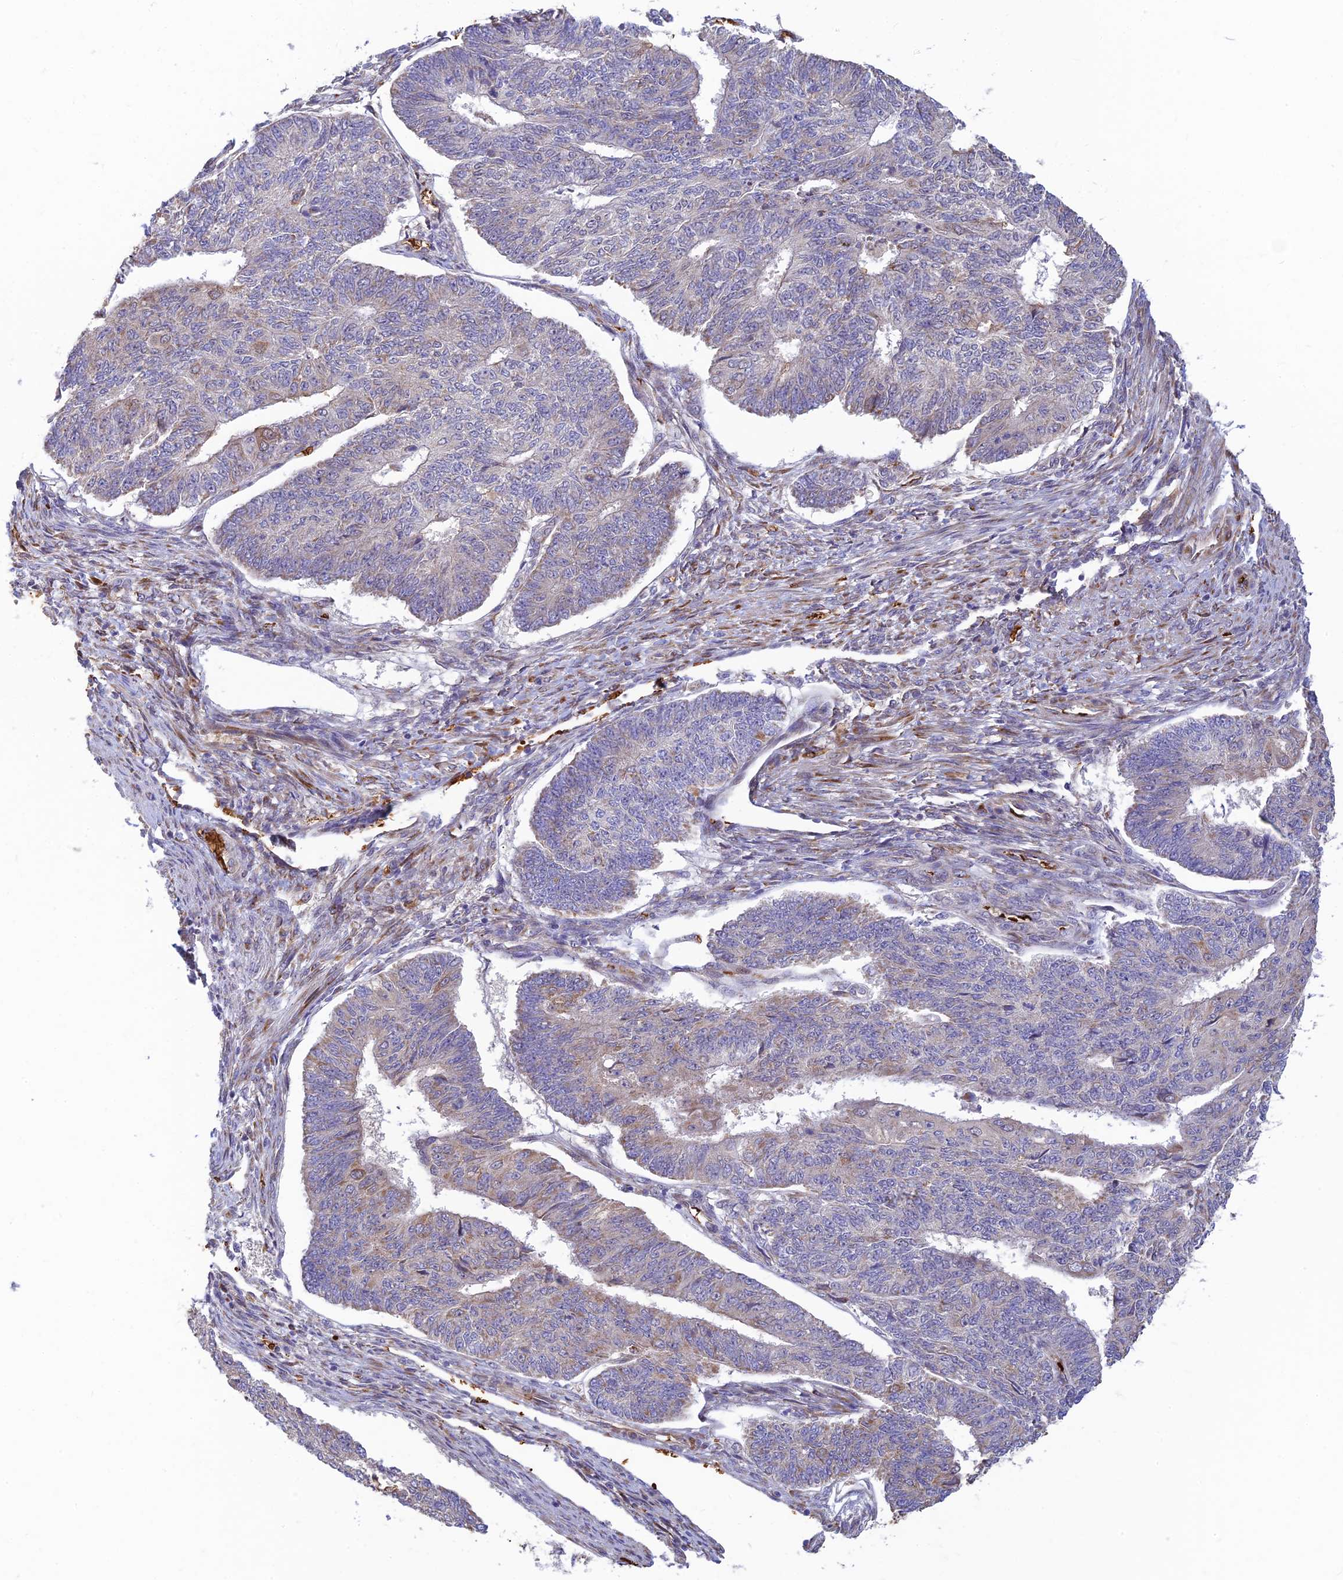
{"staining": {"intensity": "weak", "quantity": "<25%", "location": "cytoplasmic/membranous"}, "tissue": "endometrial cancer", "cell_type": "Tumor cells", "image_type": "cancer", "snomed": [{"axis": "morphology", "description": "Adenocarcinoma, NOS"}, {"axis": "topography", "description": "Endometrium"}], "caption": "Endometrial cancer was stained to show a protein in brown. There is no significant expression in tumor cells.", "gene": "UFSP2", "patient": {"sex": "female", "age": 32}}